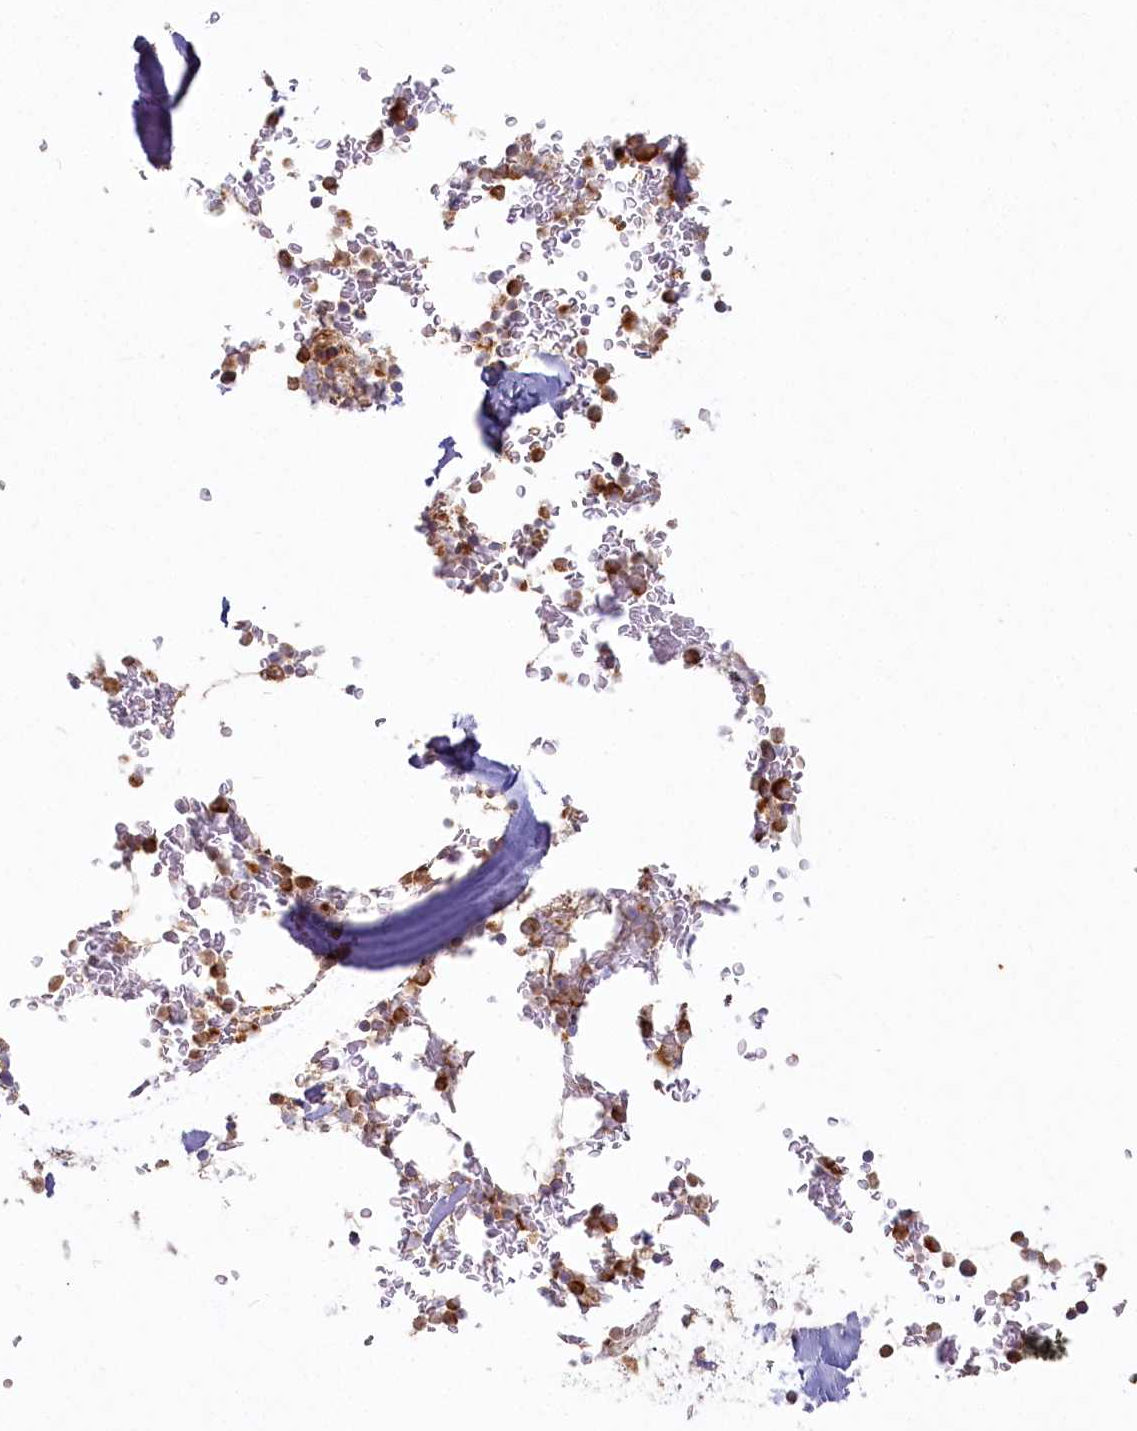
{"staining": {"intensity": "moderate", "quantity": "25%-75%", "location": "cytoplasmic/membranous,nuclear"}, "tissue": "bone marrow", "cell_type": "Hematopoietic cells", "image_type": "normal", "snomed": [{"axis": "morphology", "description": "Normal tissue, NOS"}, {"axis": "topography", "description": "Bone marrow"}], "caption": "IHC histopathology image of unremarkable bone marrow stained for a protein (brown), which shows medium levels of moderate cytoplasmic/membranous,nuclear staining in about 25%-75% of hematopoietic cells.", "gene": "HARS2", "patient": {"sex": "male", "age": 58}}